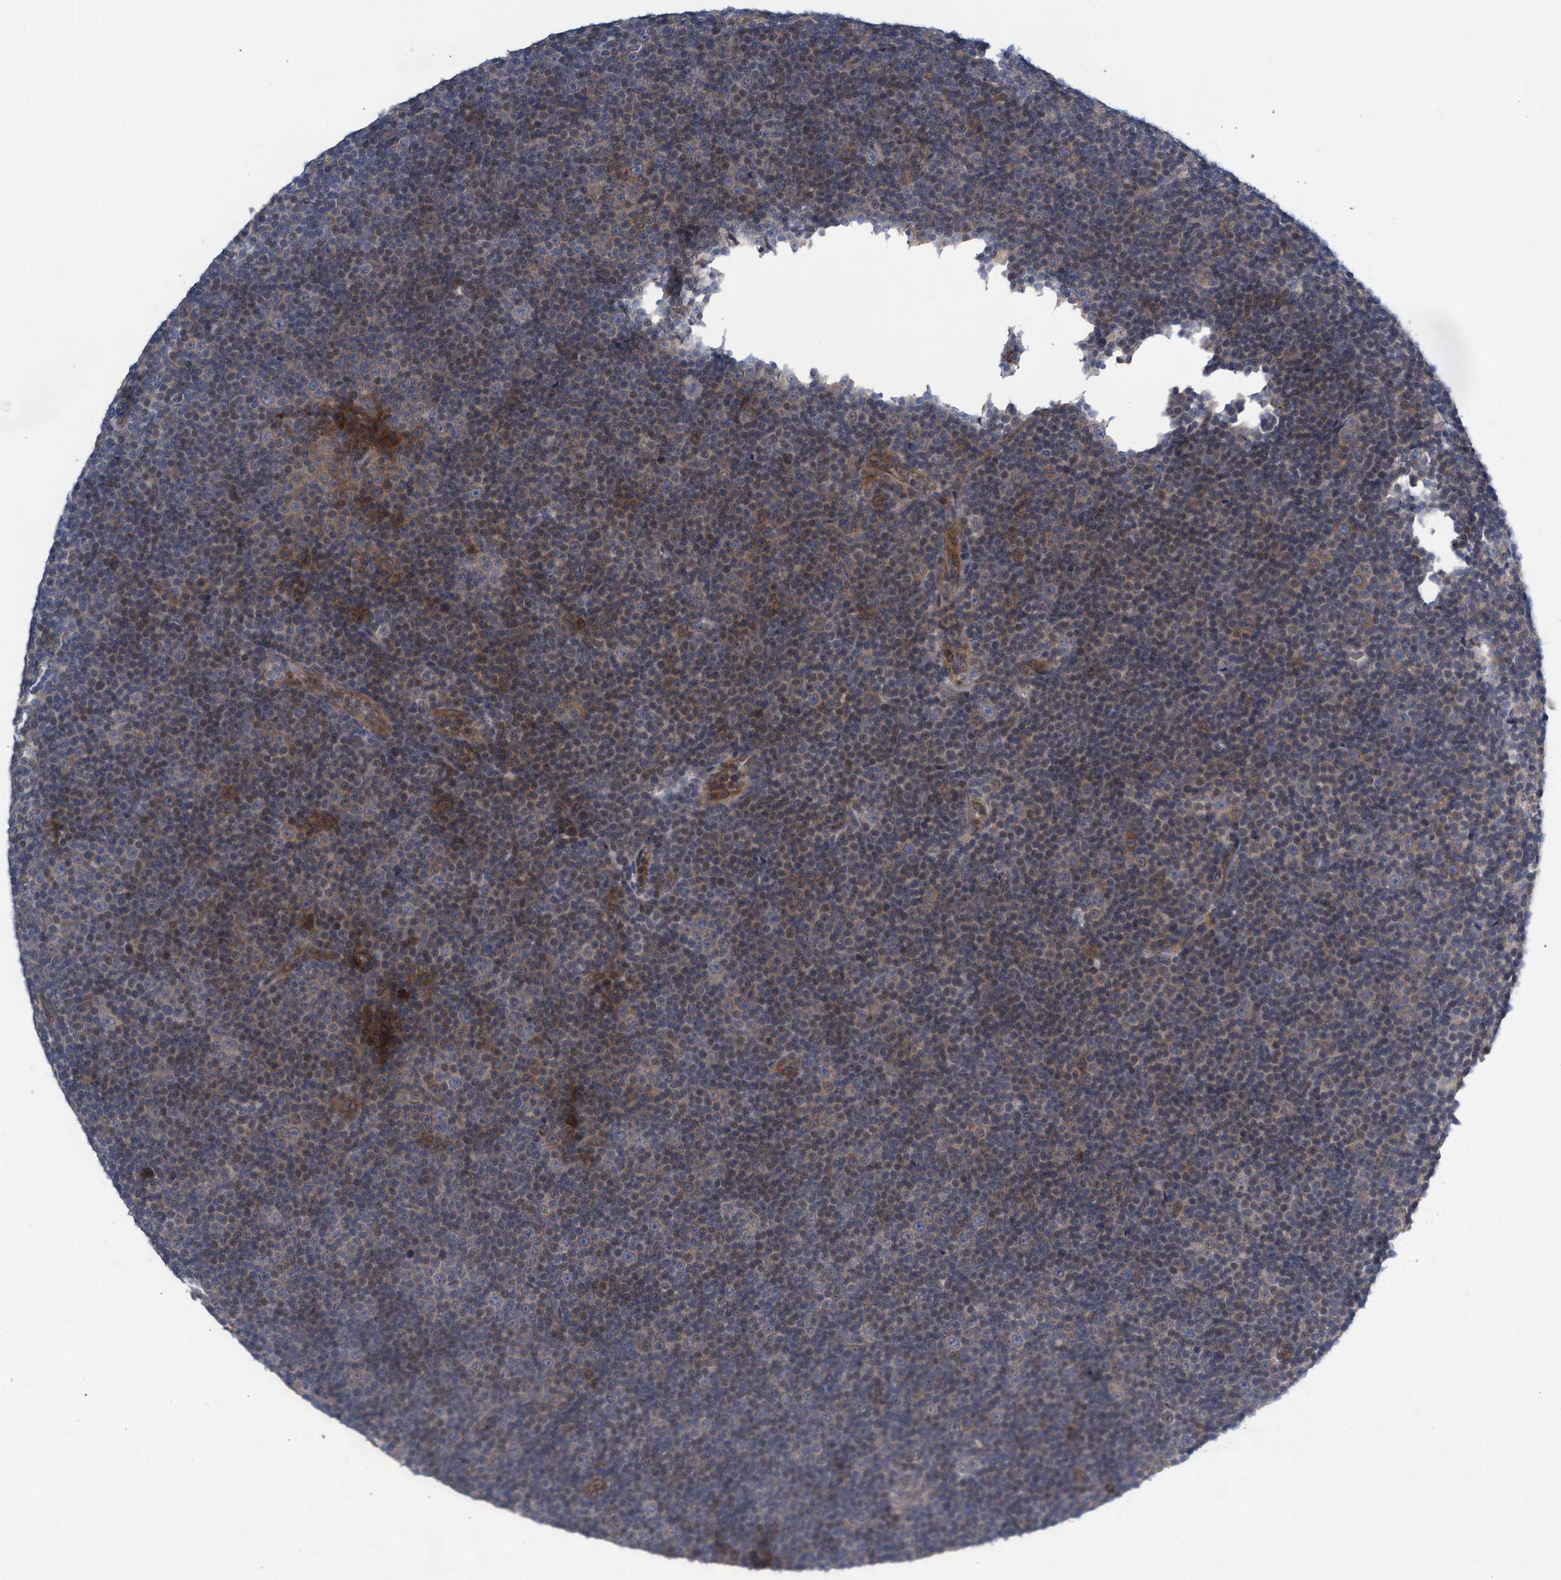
{"staining": {"intensity": "moderate", "quantity": "25%-75%", "location": "nuclear"}, "tissue": "lymphoma", "cell_type": "Tumor cells", "image_type": "cancer", "snomed": [{"axis": "morphology", "description": "Malignant lymphoma, non-Hodgkin's type, Low grade"}, {"axis": "topography", "description": "Lymph node"}], "caption": "Malignant lymphoma, non-Hodgkin's type (low-grade) stained for a protein (brown) displays moderate nuclear positive staining in approximately 25%-75% of tumor cells.", "gene": "ABCF2", "patient": {"sex": "female", "age": 67}}